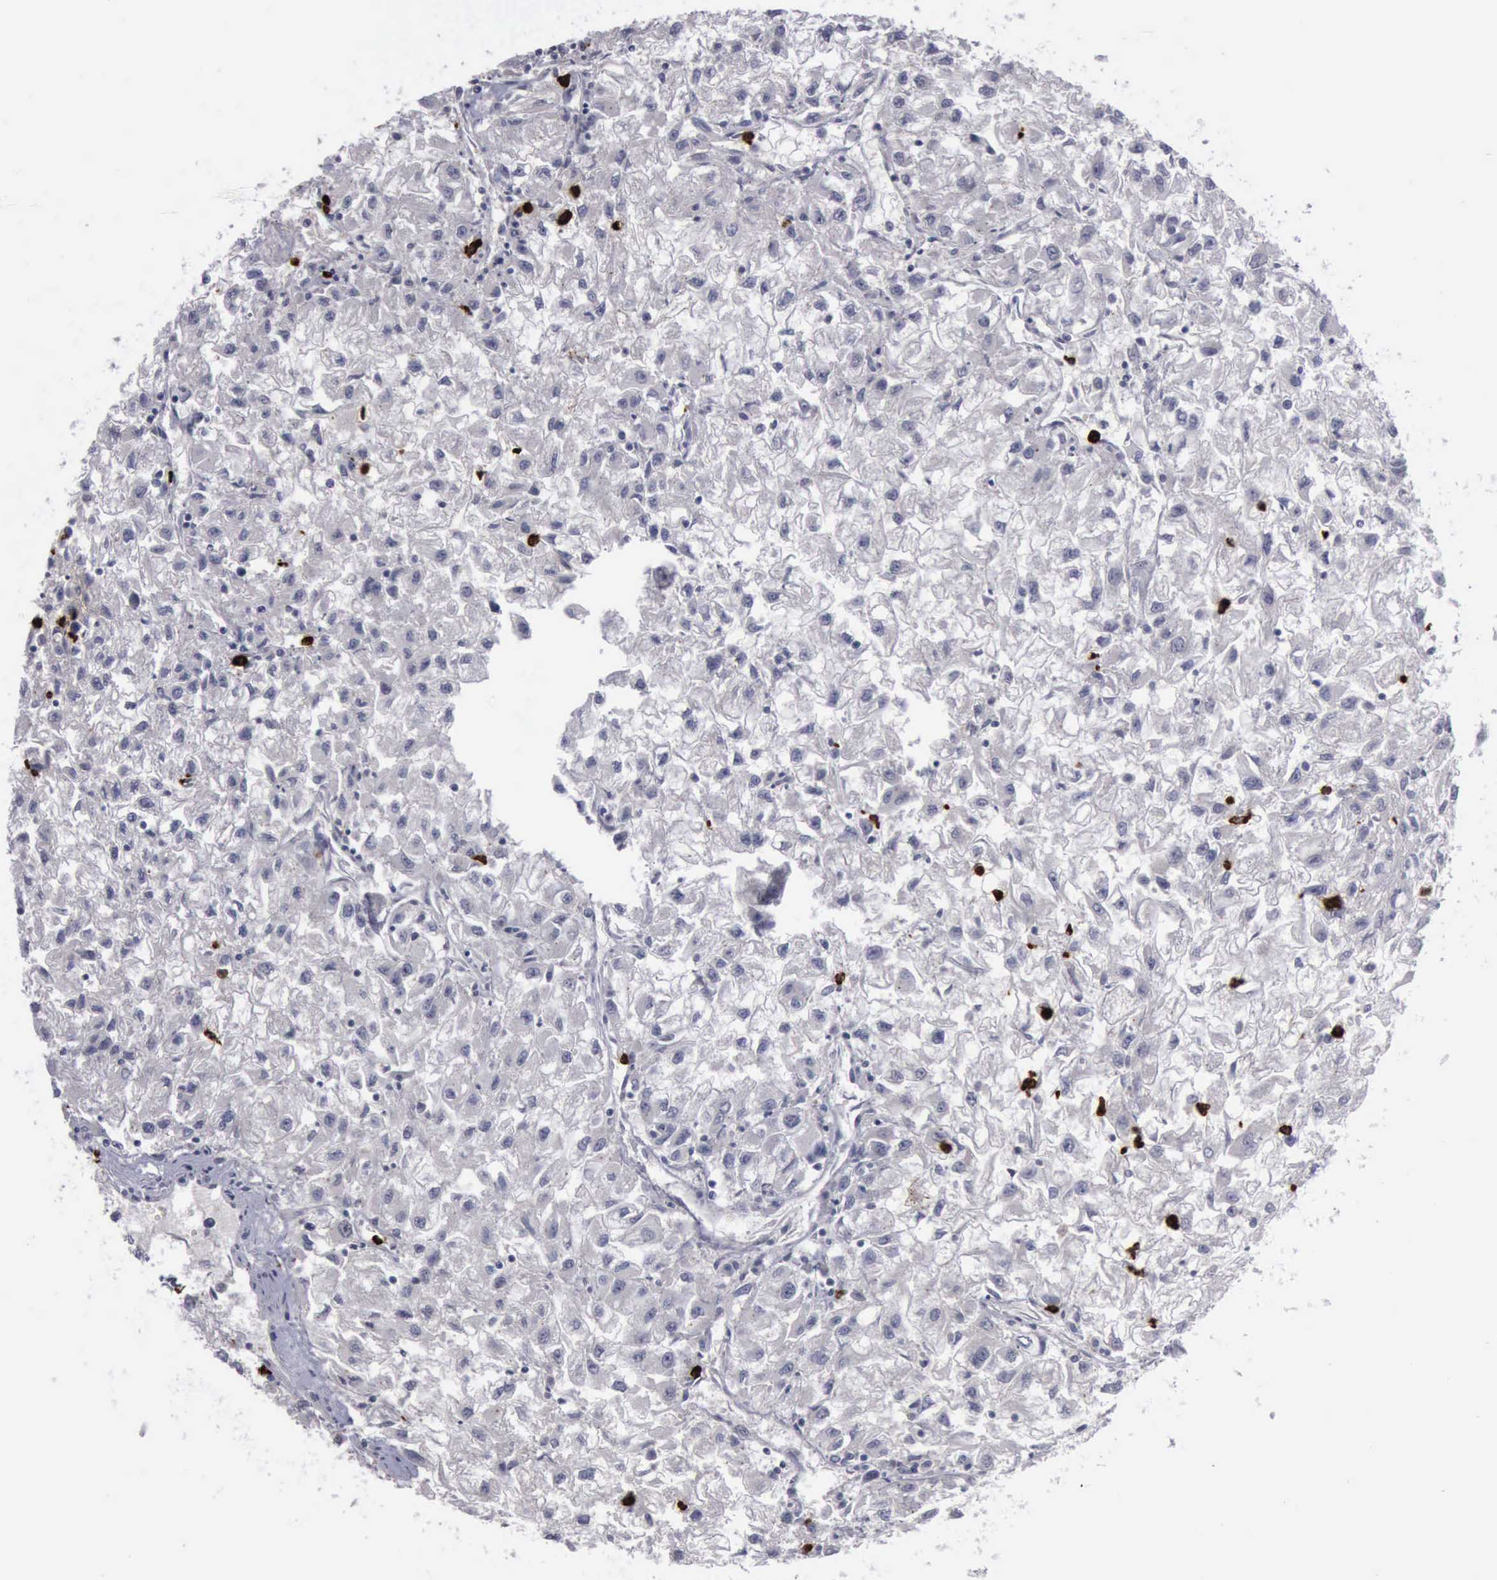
{"staining": {"intensity": "negative", "quantity": "none", "location": "none"}, "tissue": "renal cancer", "cell_type": "Tumor cells", "image_type": "cancer", "snomed": [{"axis": "morphology", "description": "Adenocarcinoma, NOS"}, {"axis": "topography", "description": "Kidney"}], "caption": "Tumor cells show no significant positivity in adenocarcinoma (renal). (DAB immunohistochemistry (IHC) with hematoxylin counter stain).", "gene": "MMP9", "patient": {"sex": "male", "age": 59}}